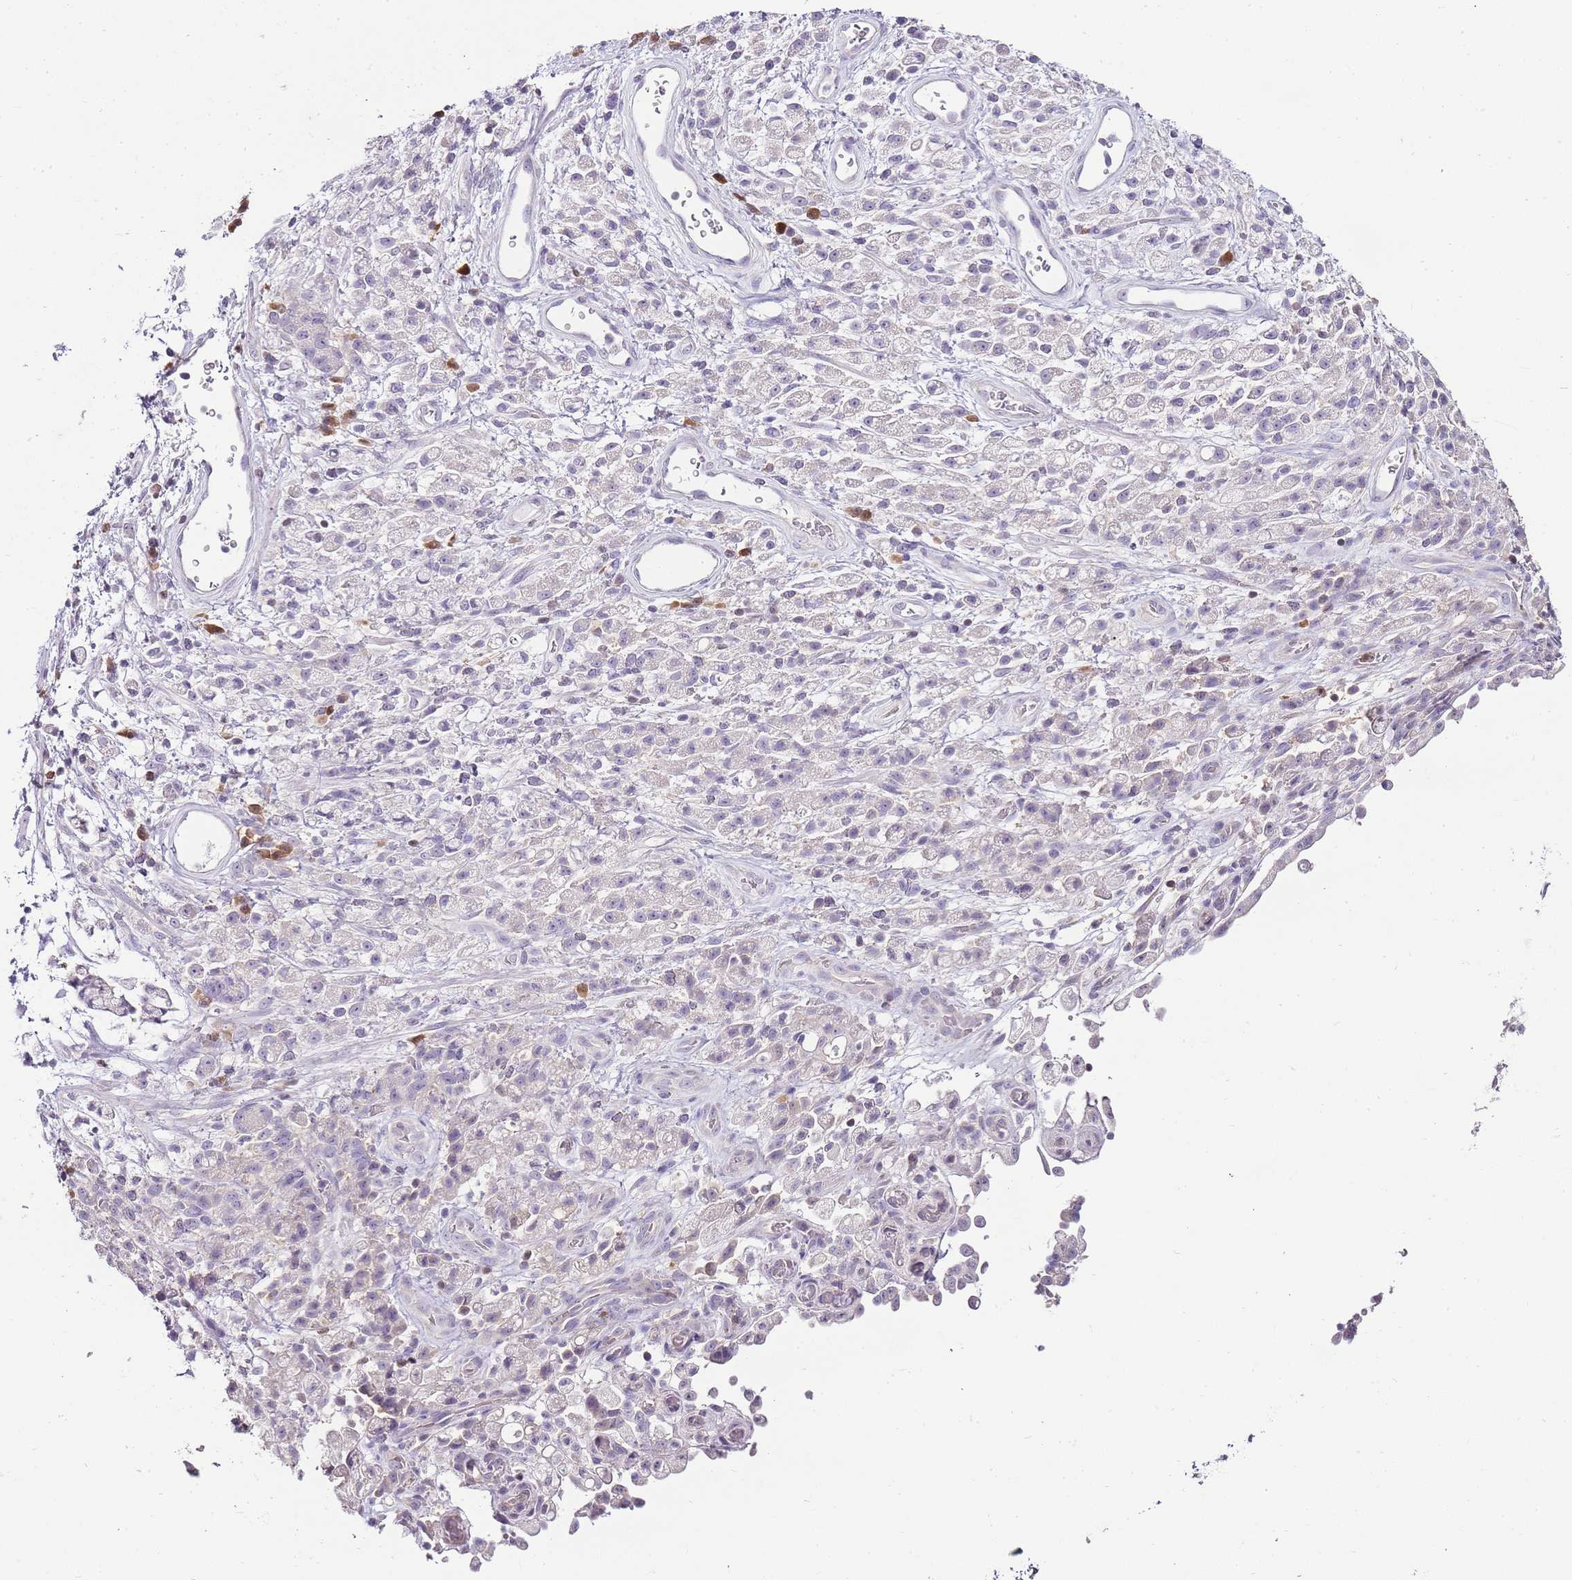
{"staining": {"intensity": "negative", "quantity": "none", "location": "none"}, "tissue": "stomach cancer", "cell_type": "Tumor cells", "image_type": "cancer", "snomed": [{"axis": "morphology", "description": "Adenocarcinoma, NOS"}, {"axis": "topography", "description": "Stomach"}], "caption": "Protein analysis of stomach cancer displays no significant expression in tumor cells.", "gene": "ZBP1", "patient": {"sex": "female", "age": 60}}